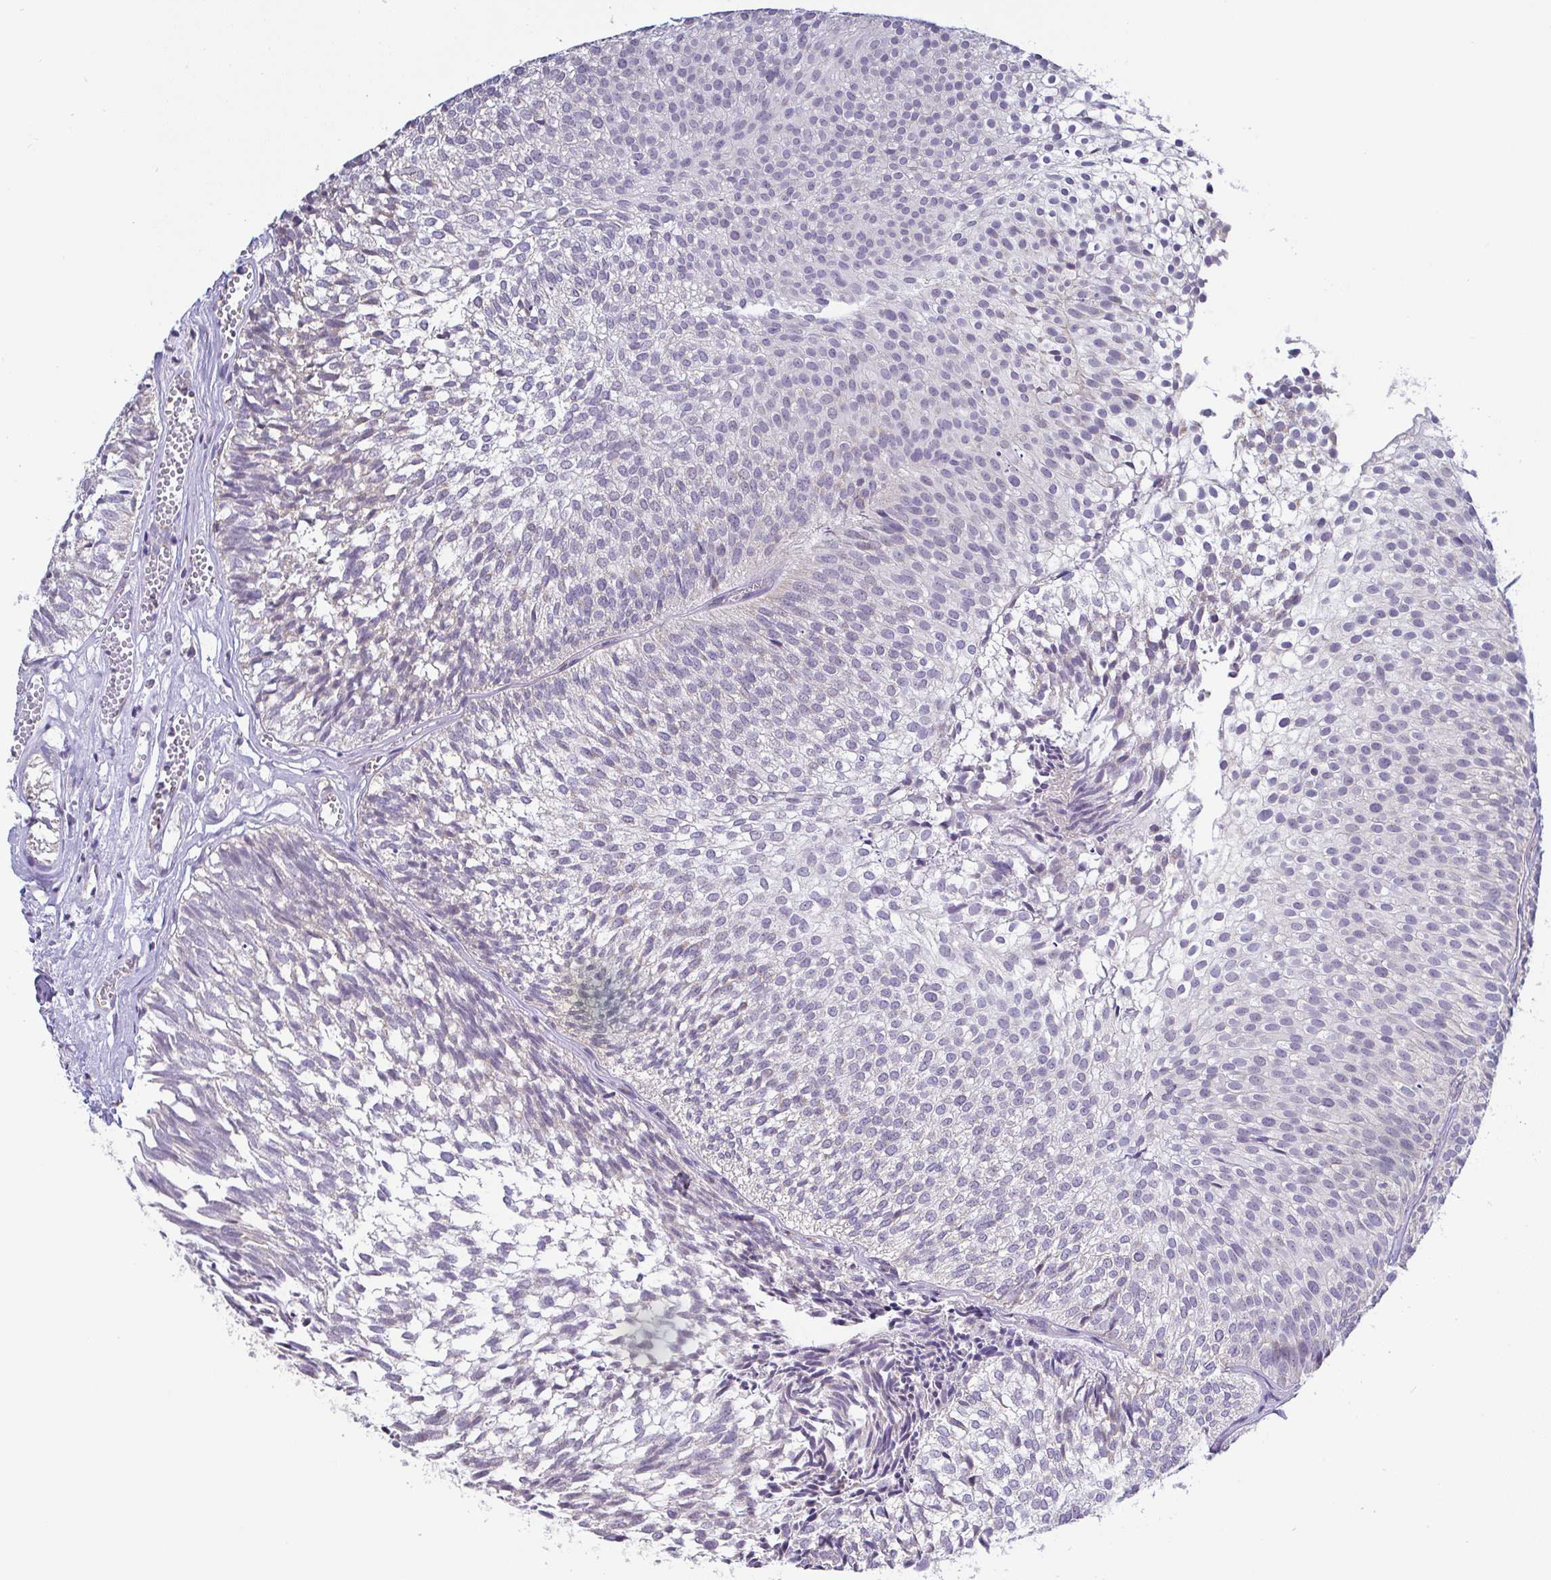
{"staining": {"intensity": "negative", "quantity": "none", "location": "none"}, "tissue": "urothelial cancer", "cell_type": "Tumor cells", "image_type": "cancer", "snomed": [{"axis": "morphology", "description": "Urothelial carcinoma, Low grade"}, {"axis": "topography", "description": "Urinary bladder"}], "caption": "Immunohistochemistry (IHC) histopathology image of urothelial cancer stained for a protein (brown), which exhibits no staining in tumor cells.", "gene": "PLCD4", "patient": {"sex": "male", "age": 91}}